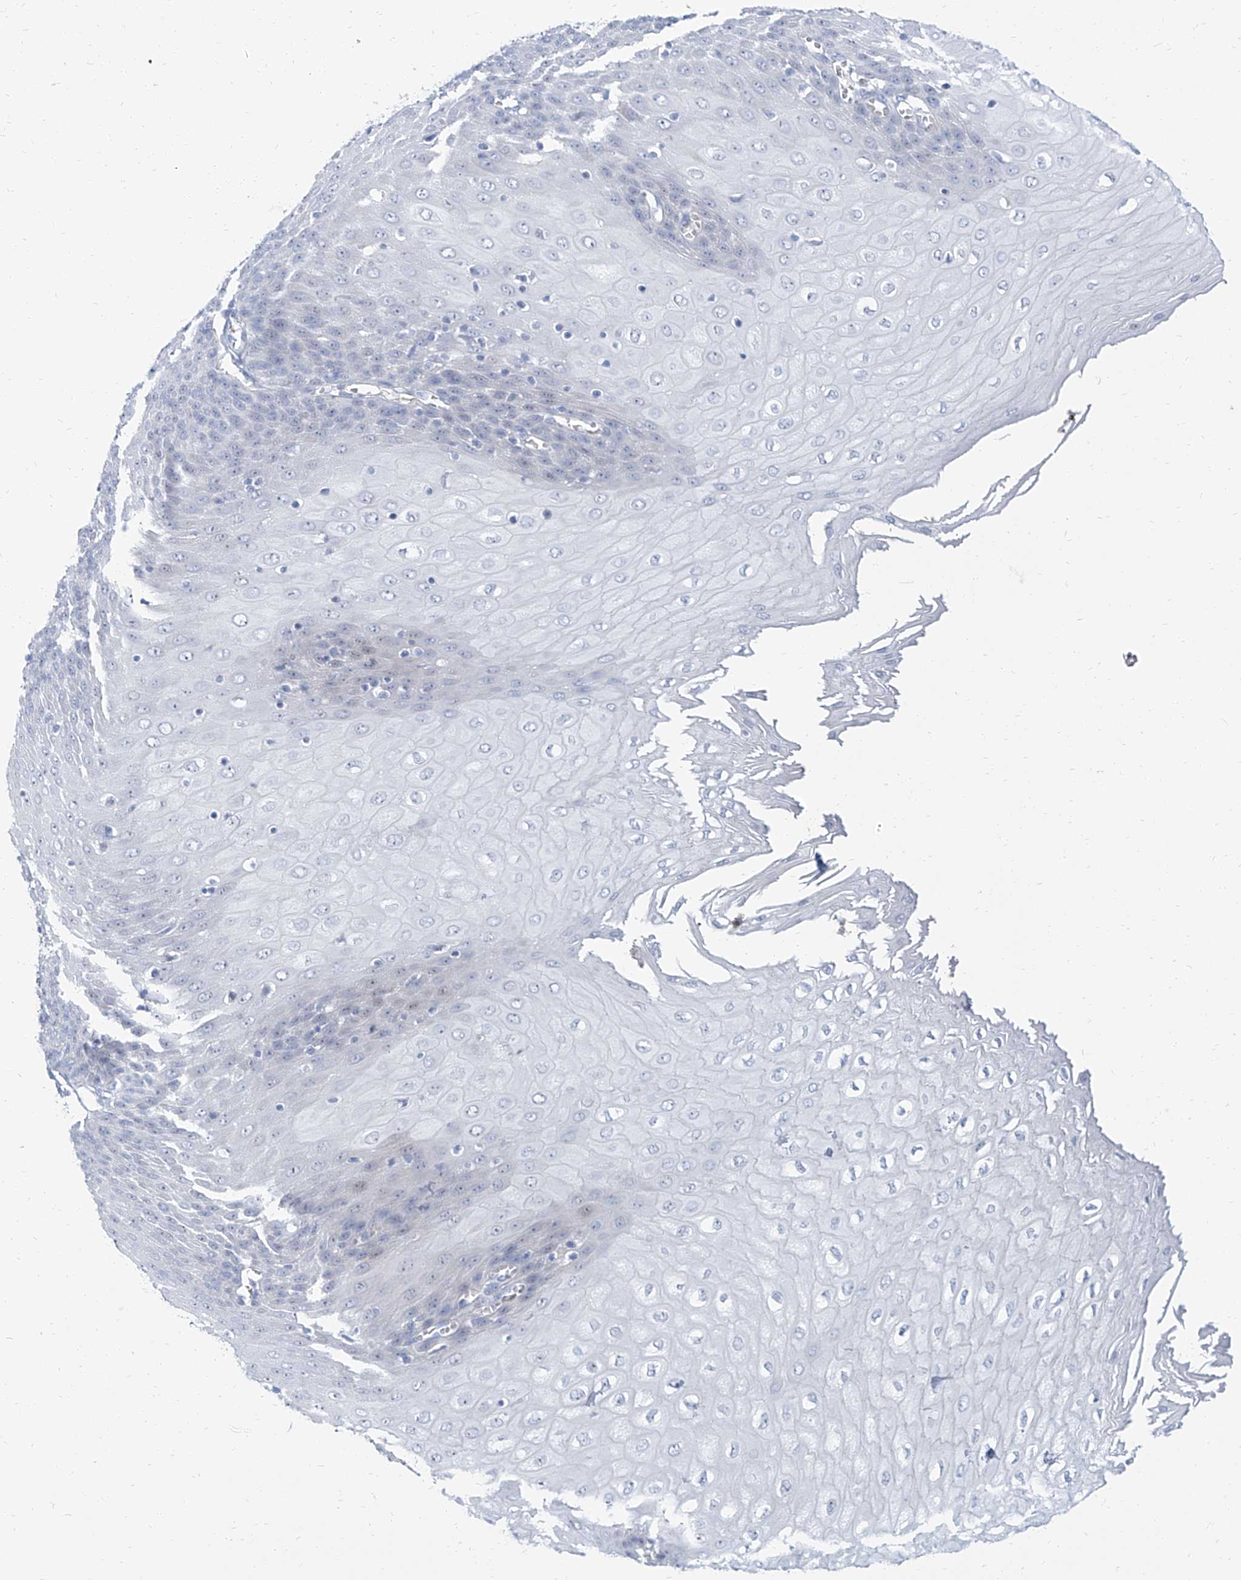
{"staining": {"intensity": "negative", "quantity": "none", "location": "none"}, "tissue": "esophagus", "cell_type": "Squamous epithelial cells", "image_type": "normal", "snomed": [{"axis": "morphology", "description": "Normal tissue, NOS"}, {"axis": "topography", "description": "Esophagus"}], "caption": "A micrograph of esophagus stained for a protein shows no brown staining in squamous epithelial cells.", "gene": "TXLNB", "patient": {"sex": "male", "age": 60}}